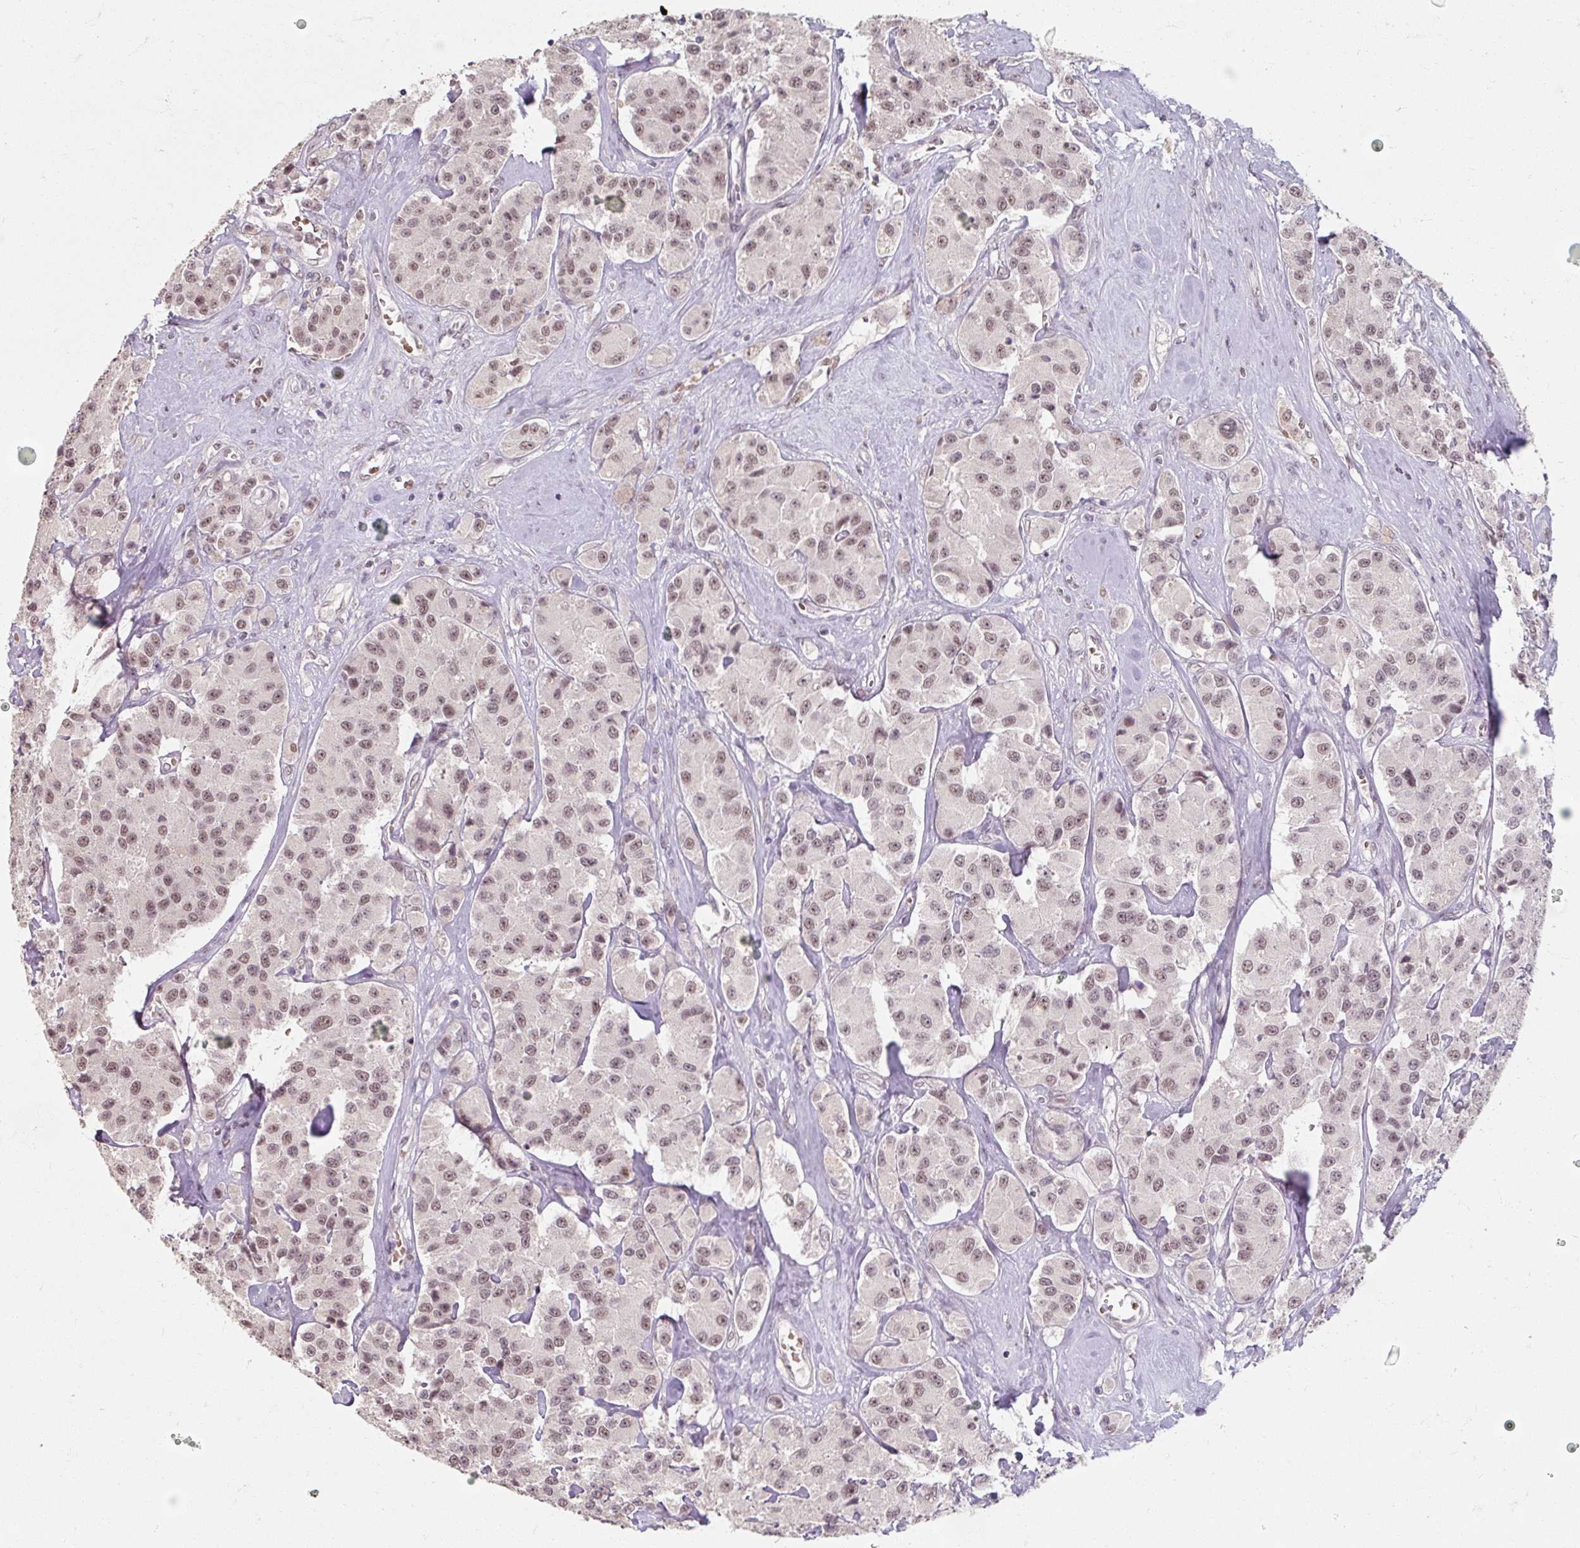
{"staining": {"intensity": "weak", "quantity": ">75%", "location": "nuclear"}, "tissue": "carcinoid", "cell_type": "Tumor cells", "image_type": "cancer", "snomed": [{"axis": "morphology", "description": "Carcinoid, malignant, NOS"}, {"axis": "topography", "description": "Pancreas"}], "caption": "Carcinoid (malignant) stained with DAB IHC displays low levels of weak nuclear staining in about >75% of tumor cells. Using DAB (3,3'-diaminobenzidine) (brown) and hematoxylin (blue) stains, captured at high magnification using brightfield microscopy.", "gene": "ZFTRAF1", "patient": {"sex": "male", "age": 41}}